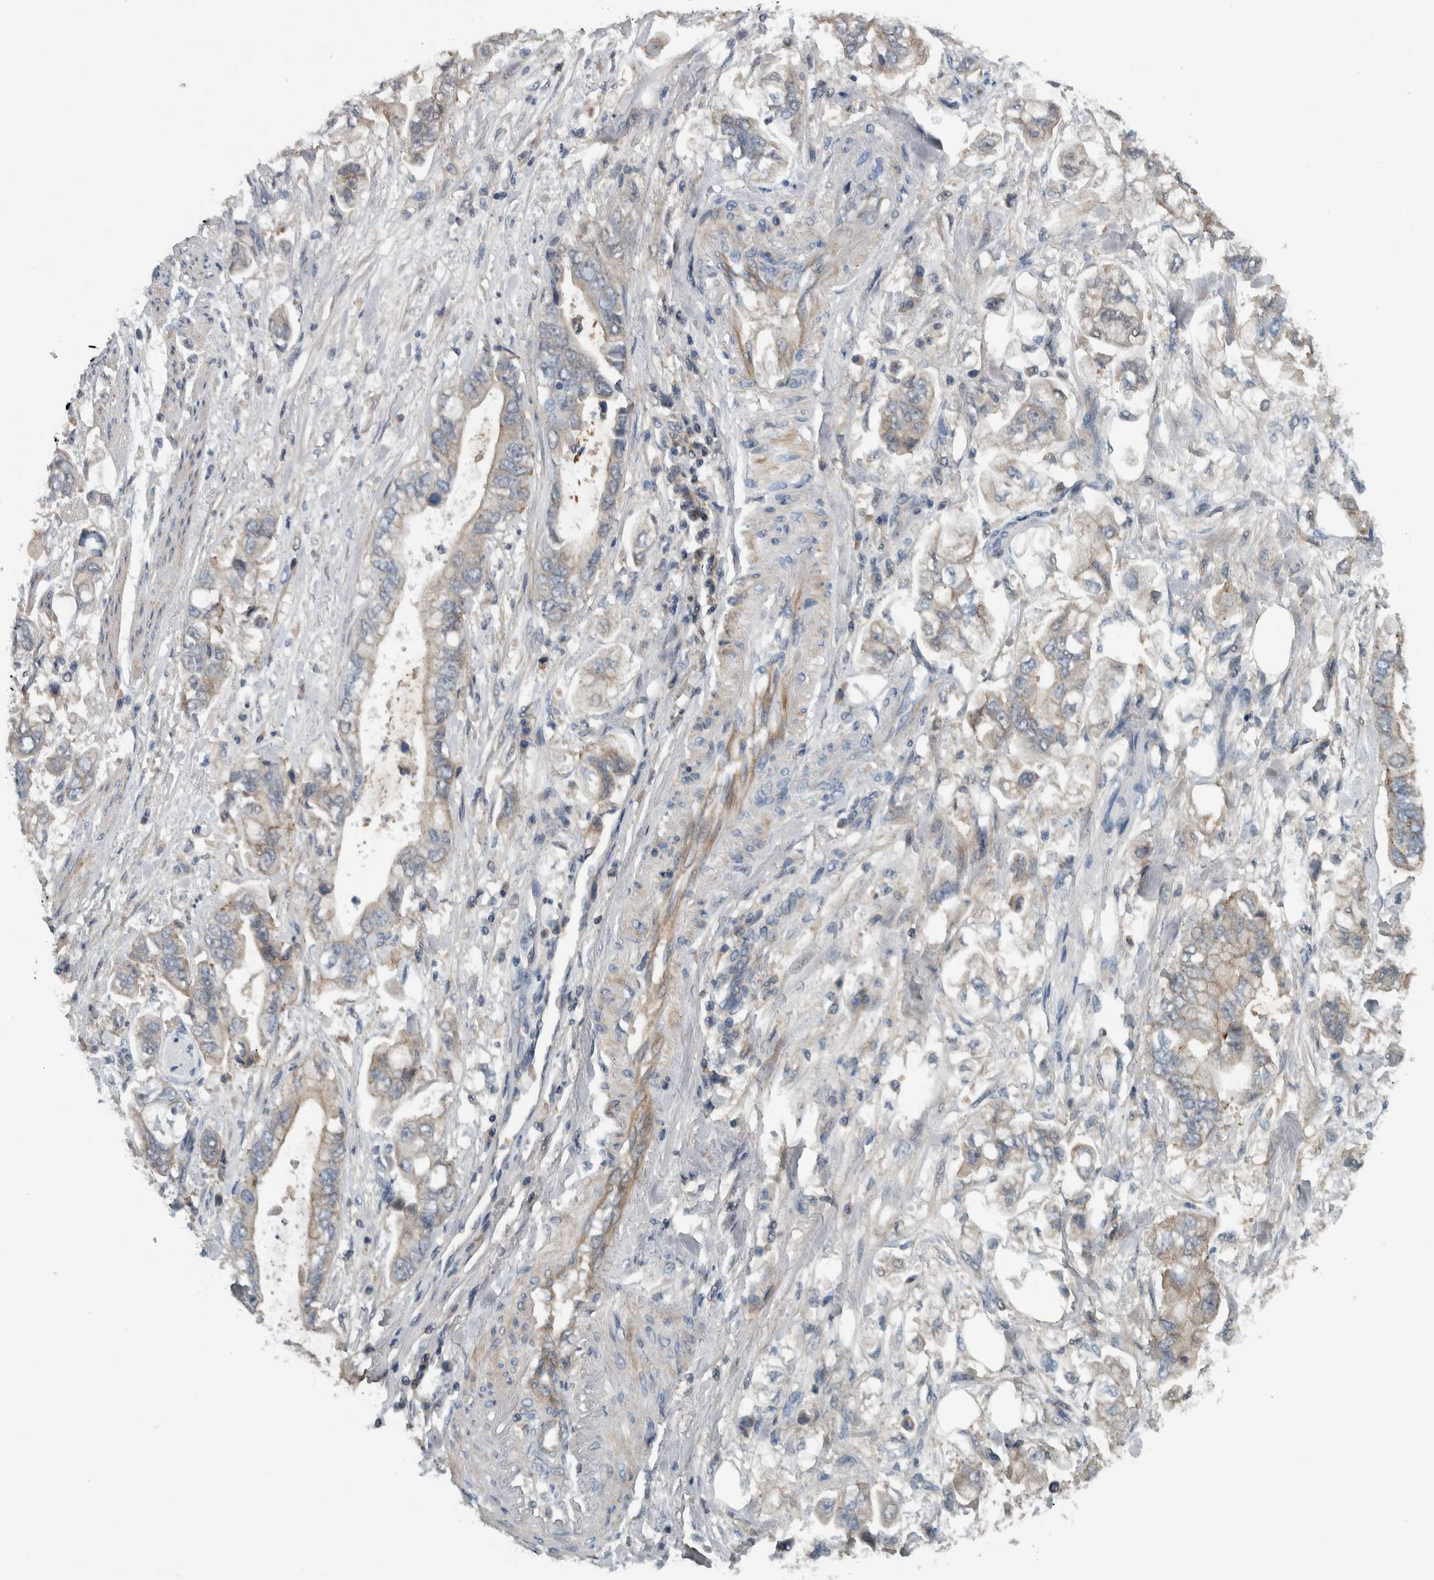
{"staining": {"intensity": "weak", "quantity": "<25%", "location": "cytoplasmic/membranous"}, "tissue": "stomach cancer", "cell_type": "Tumor cells", "image_type": "cancer", "snomed": [{"axis": "morphology", "description": "Normal tissue, NOS"}, {"axis": "morphology", "description": "Adenocarcinoma, NOS"}, {"axis": "topography", "description": "Stomach"}], "caption": "High power microscopy photomicrograph of an IHC photomicrograph of stomach cancer (adenocarcinoma), revealing no significant positivity in tumor cells.", "gene": "SERPINC1", "patient": {"sex": "male", "age": 62}}